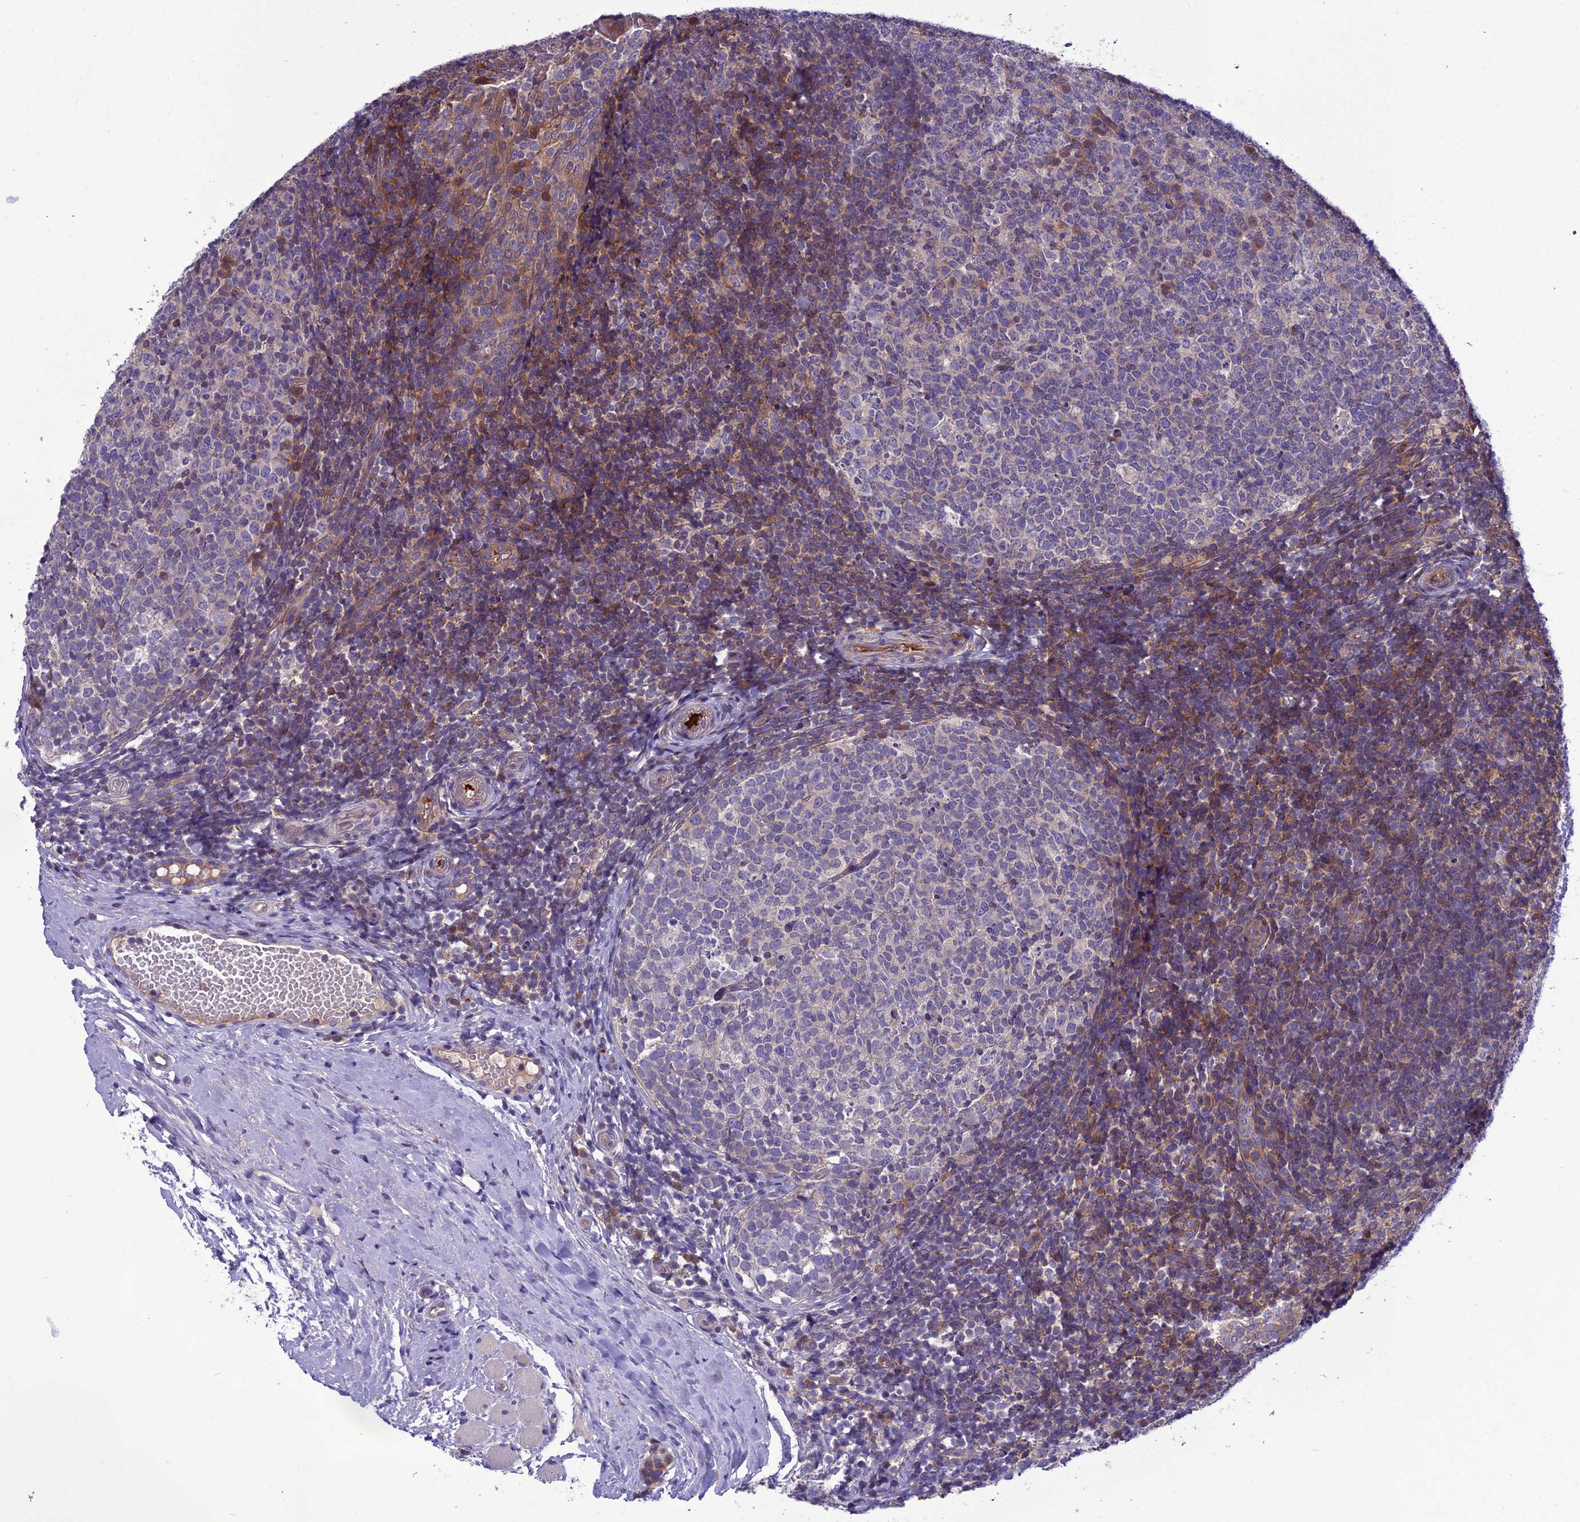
{"staining": {"intensity": "moderate", "quantity": "<25%", "location": "cytoplasmic/membranous"}, "tissue": "tonsil", "cell_type": "Germinal center cells", "image_type": "normal", "snomed": [{"axis": "morphology", "description": "Normal tissue, NOS"}, {"axis": "topography", "description": "Tonsil"}], "caption": "IHC histopathology image of benign human tonsil stained for a protein (brown), which reveals low levels of moderate cytoplasmic/membranous positivity in approximately <25% of germinal center cells.", "gene": "GDF6", "patient": {"sex": "female", "age": 19}}